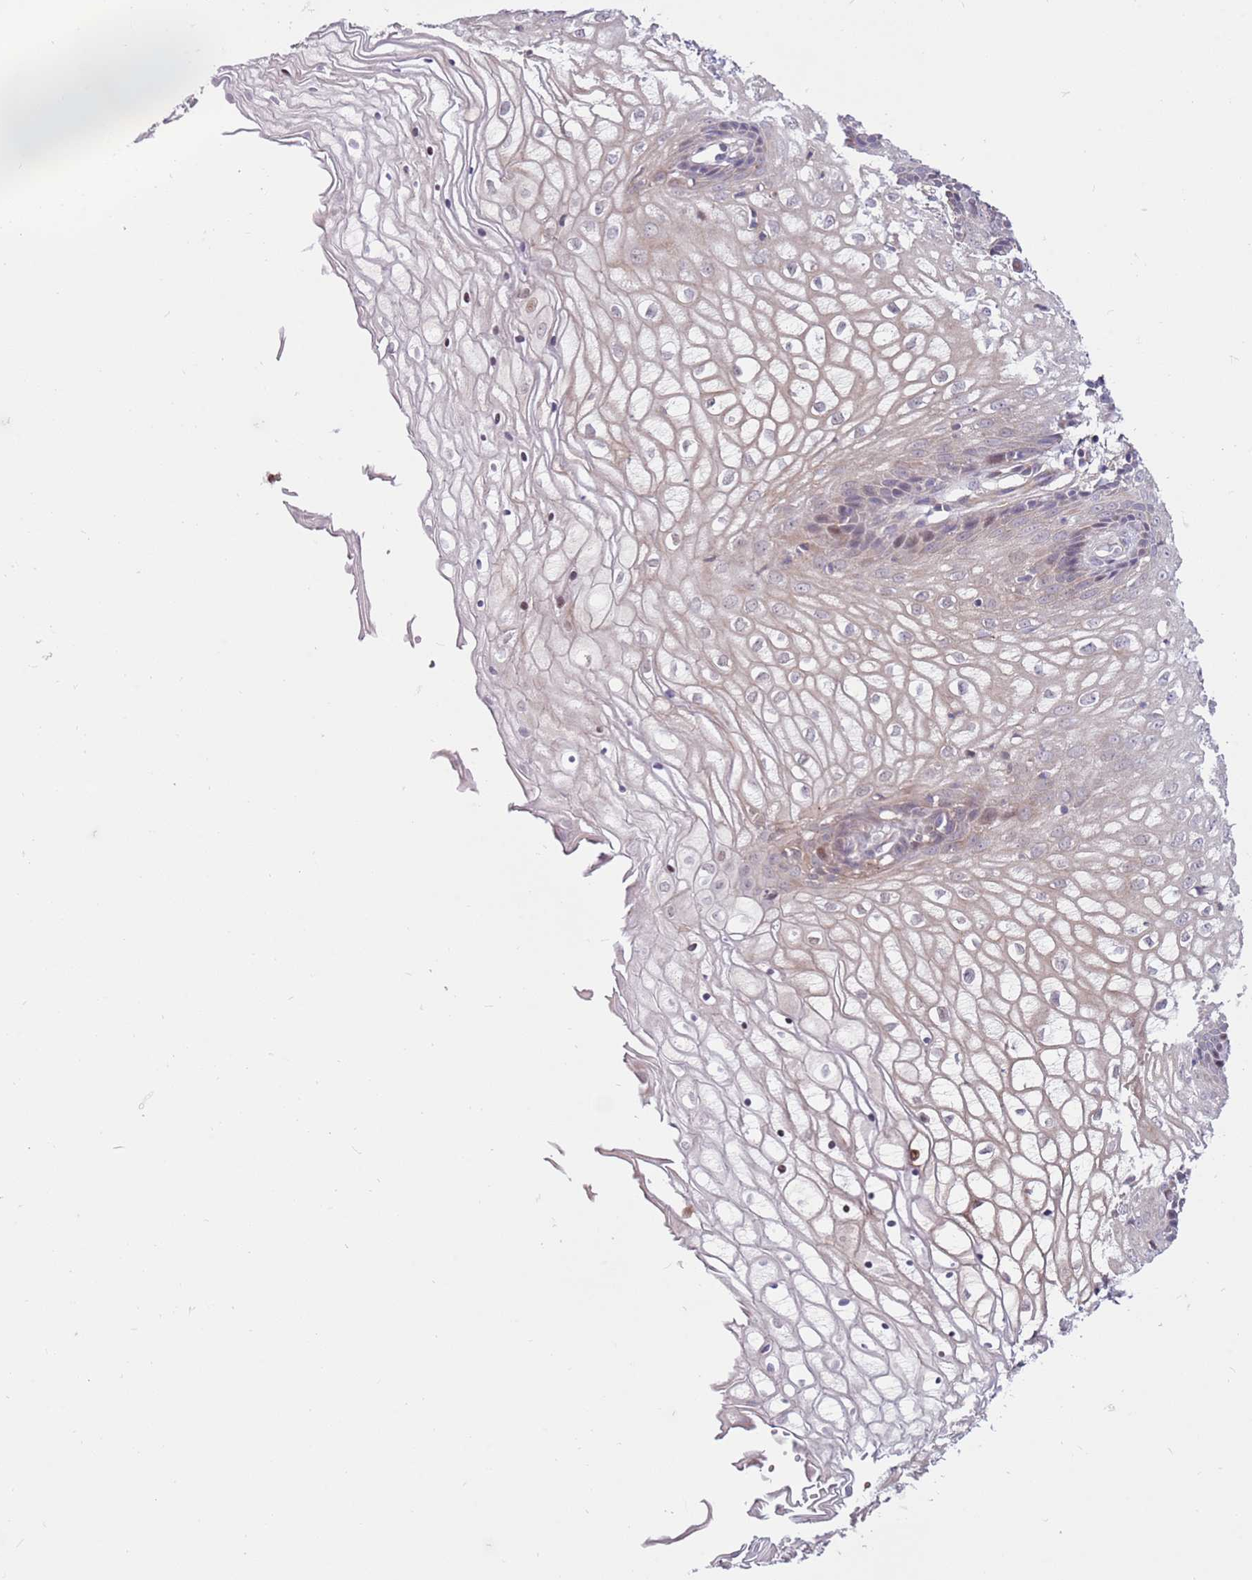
{"staining": {"intensity": "weak", "quantity": "25%-75%", "location": "cytoplasmic/membranous"}, "tissue": "vagina", "cell_type": "Squamous epithelial cells", "image_type": "normal", "snomed": [{"axis": "morphology", "description": "Normal tissue, NOS"}, {"axis": "topography", "description": "Vagina"}], "caption": "Vagina stained with immunohistochemistry shows weak cytoplasmic/membranous staining in approximately 25%-75% of squamous epithelial cells.", "gene": "MTG2", "patient": {"sex": "female", "age": 34}}